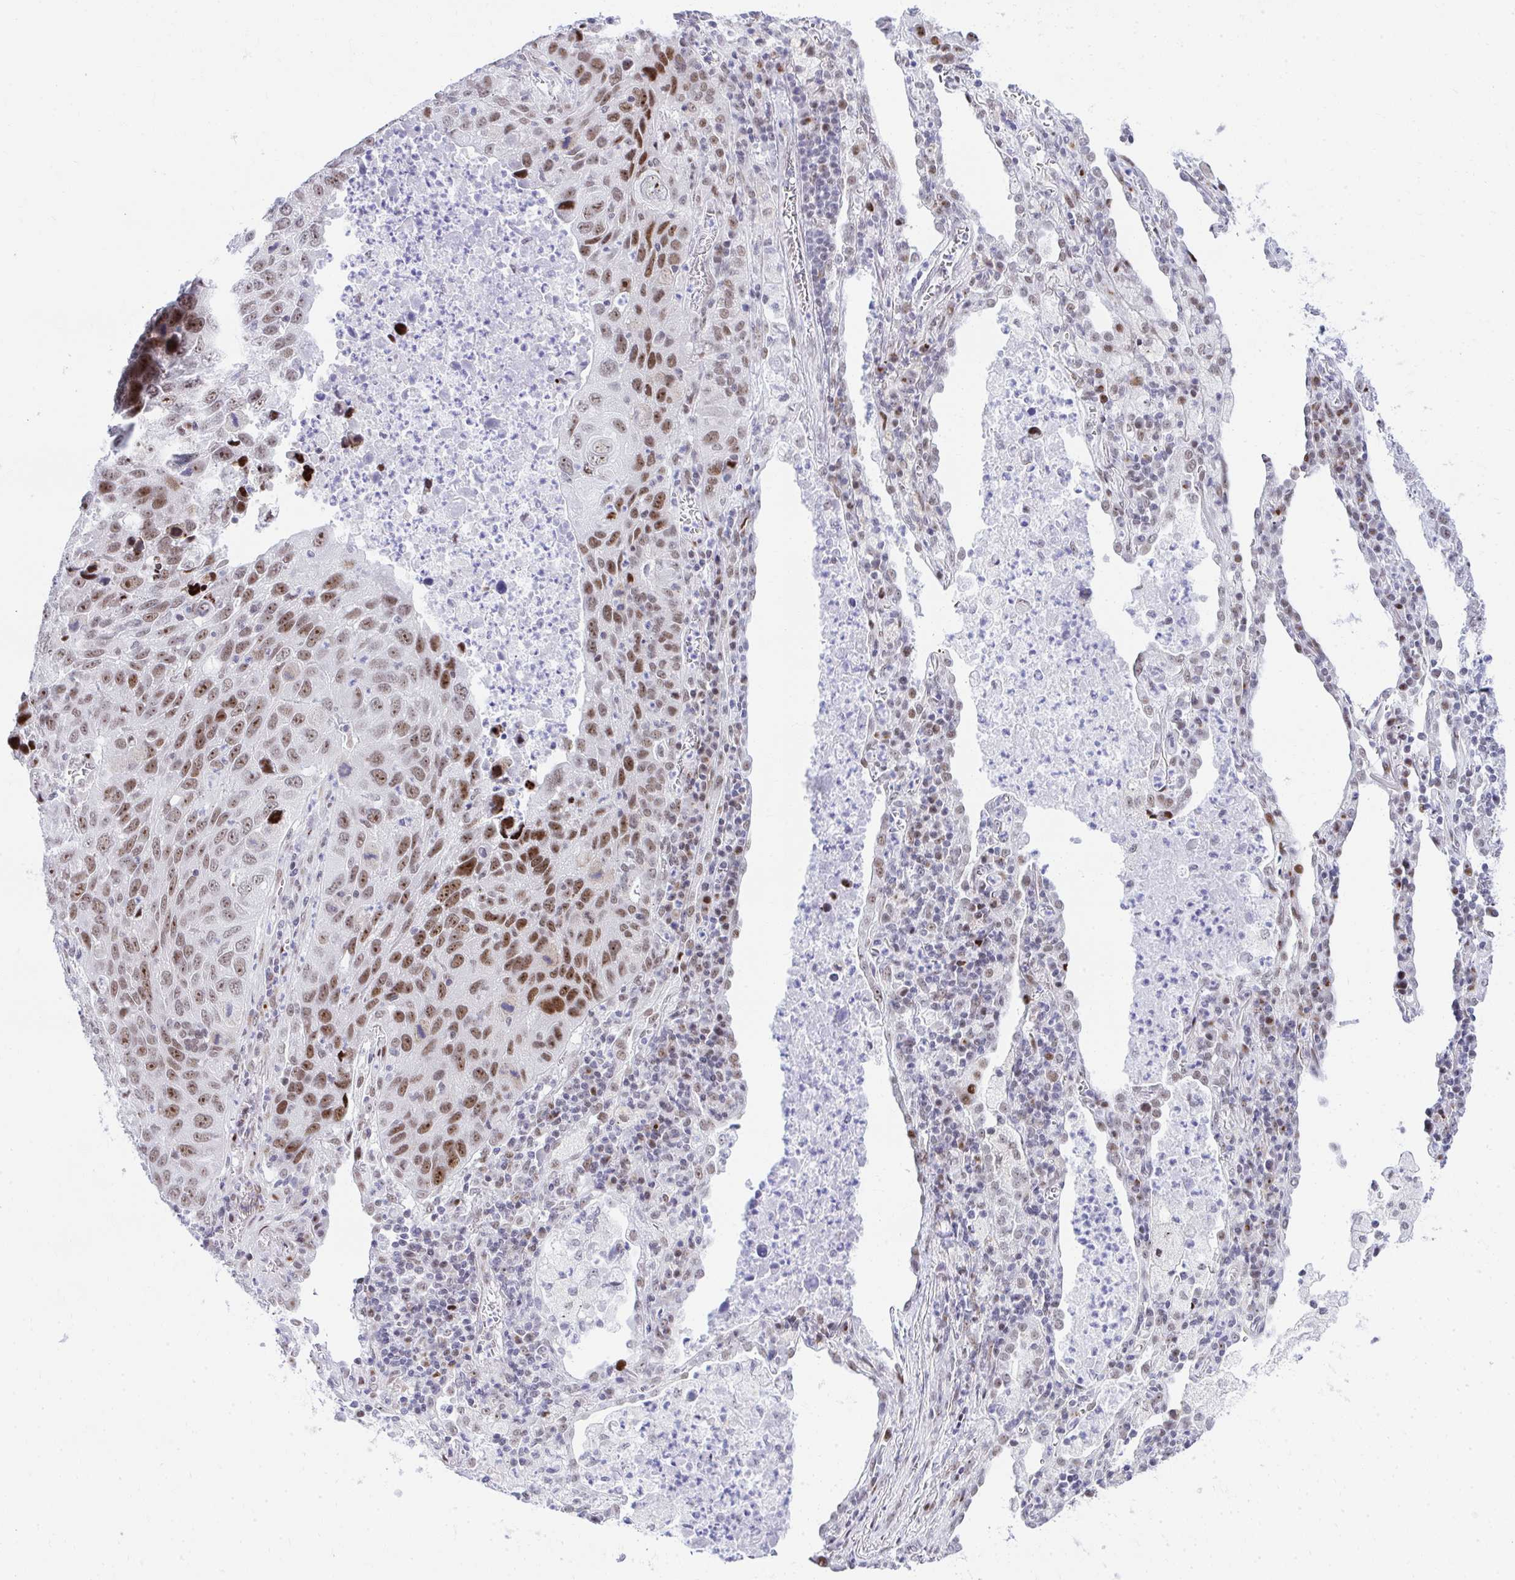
{"staining": {"intensity": "moderate", "quantity": ">75%", "location": "nuclear"}, "tissue": "lung cancer", "cell_type": "Tumor cells", "image_type": "cancer", "snomed": [{"axis": "morphology", "description": "Squamous cell carcinoma, NOS"}, {"axis": "topography", "description": "Lung"}], "caption": "IHC of human lung cancer demonstrates medium levels of moderate nuclear staining in about >75% of tumor cells.", "gene": "GLDN", "patient": {"sex": "female", "age": 61}}